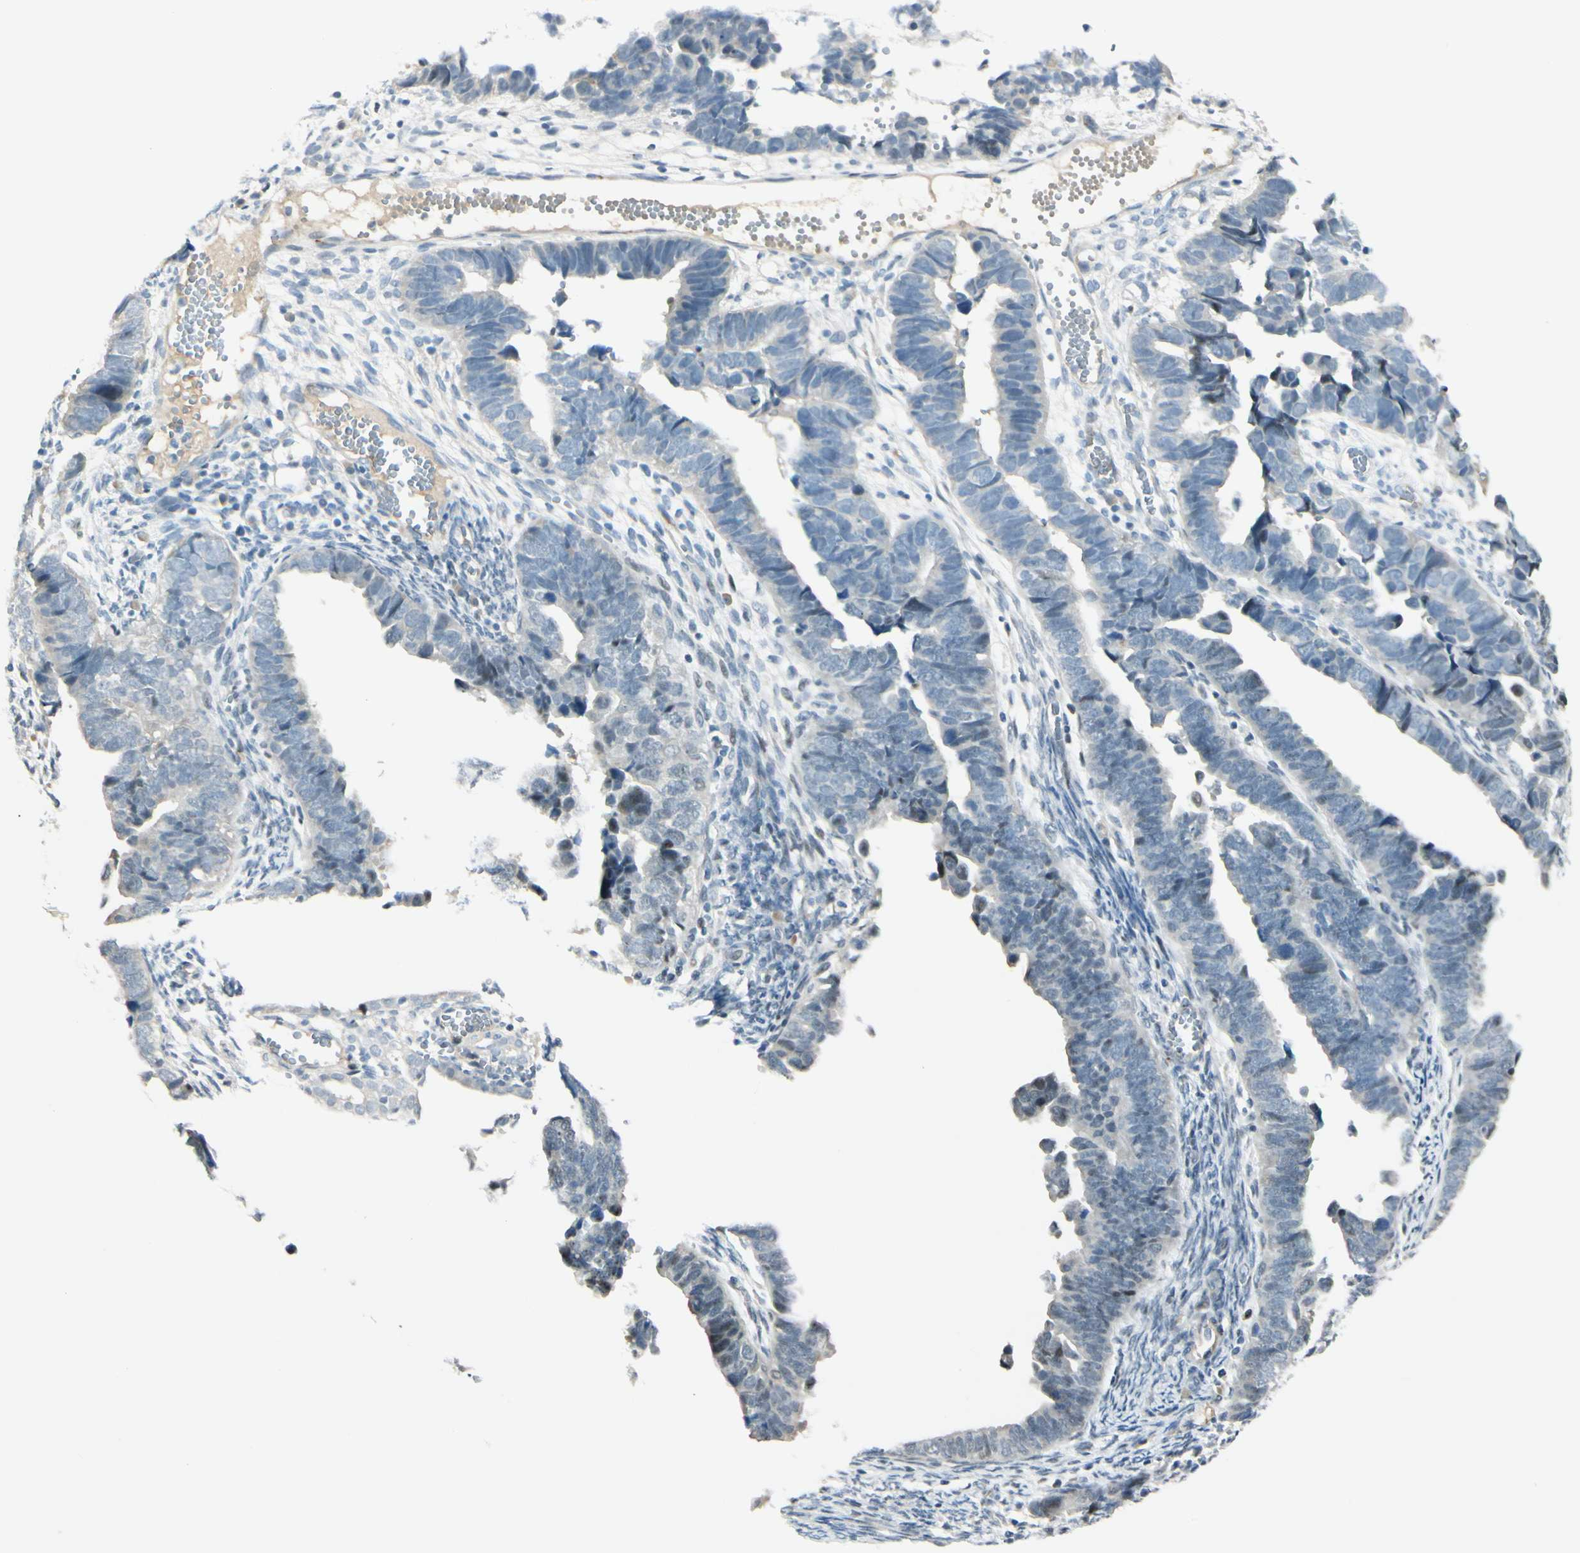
{"staining": {"intensity": "negative", "quantity": "none", "location": "none"}, "tissue": "endometrial cancer", "cell_type": "Tumor cells", "image_type": "cancer", "snomed": [{"axis": "morphology", "description": "Adenocarcinoma, NOS"}, {"axis": "topography", "description": "Endometrium"}], "caption": "Tumor cells are negative for protein expression in human endometrial adenocarcinoma.", "gene": "B4GALNT1", "patient": {"sex": "female", "age": 75}}